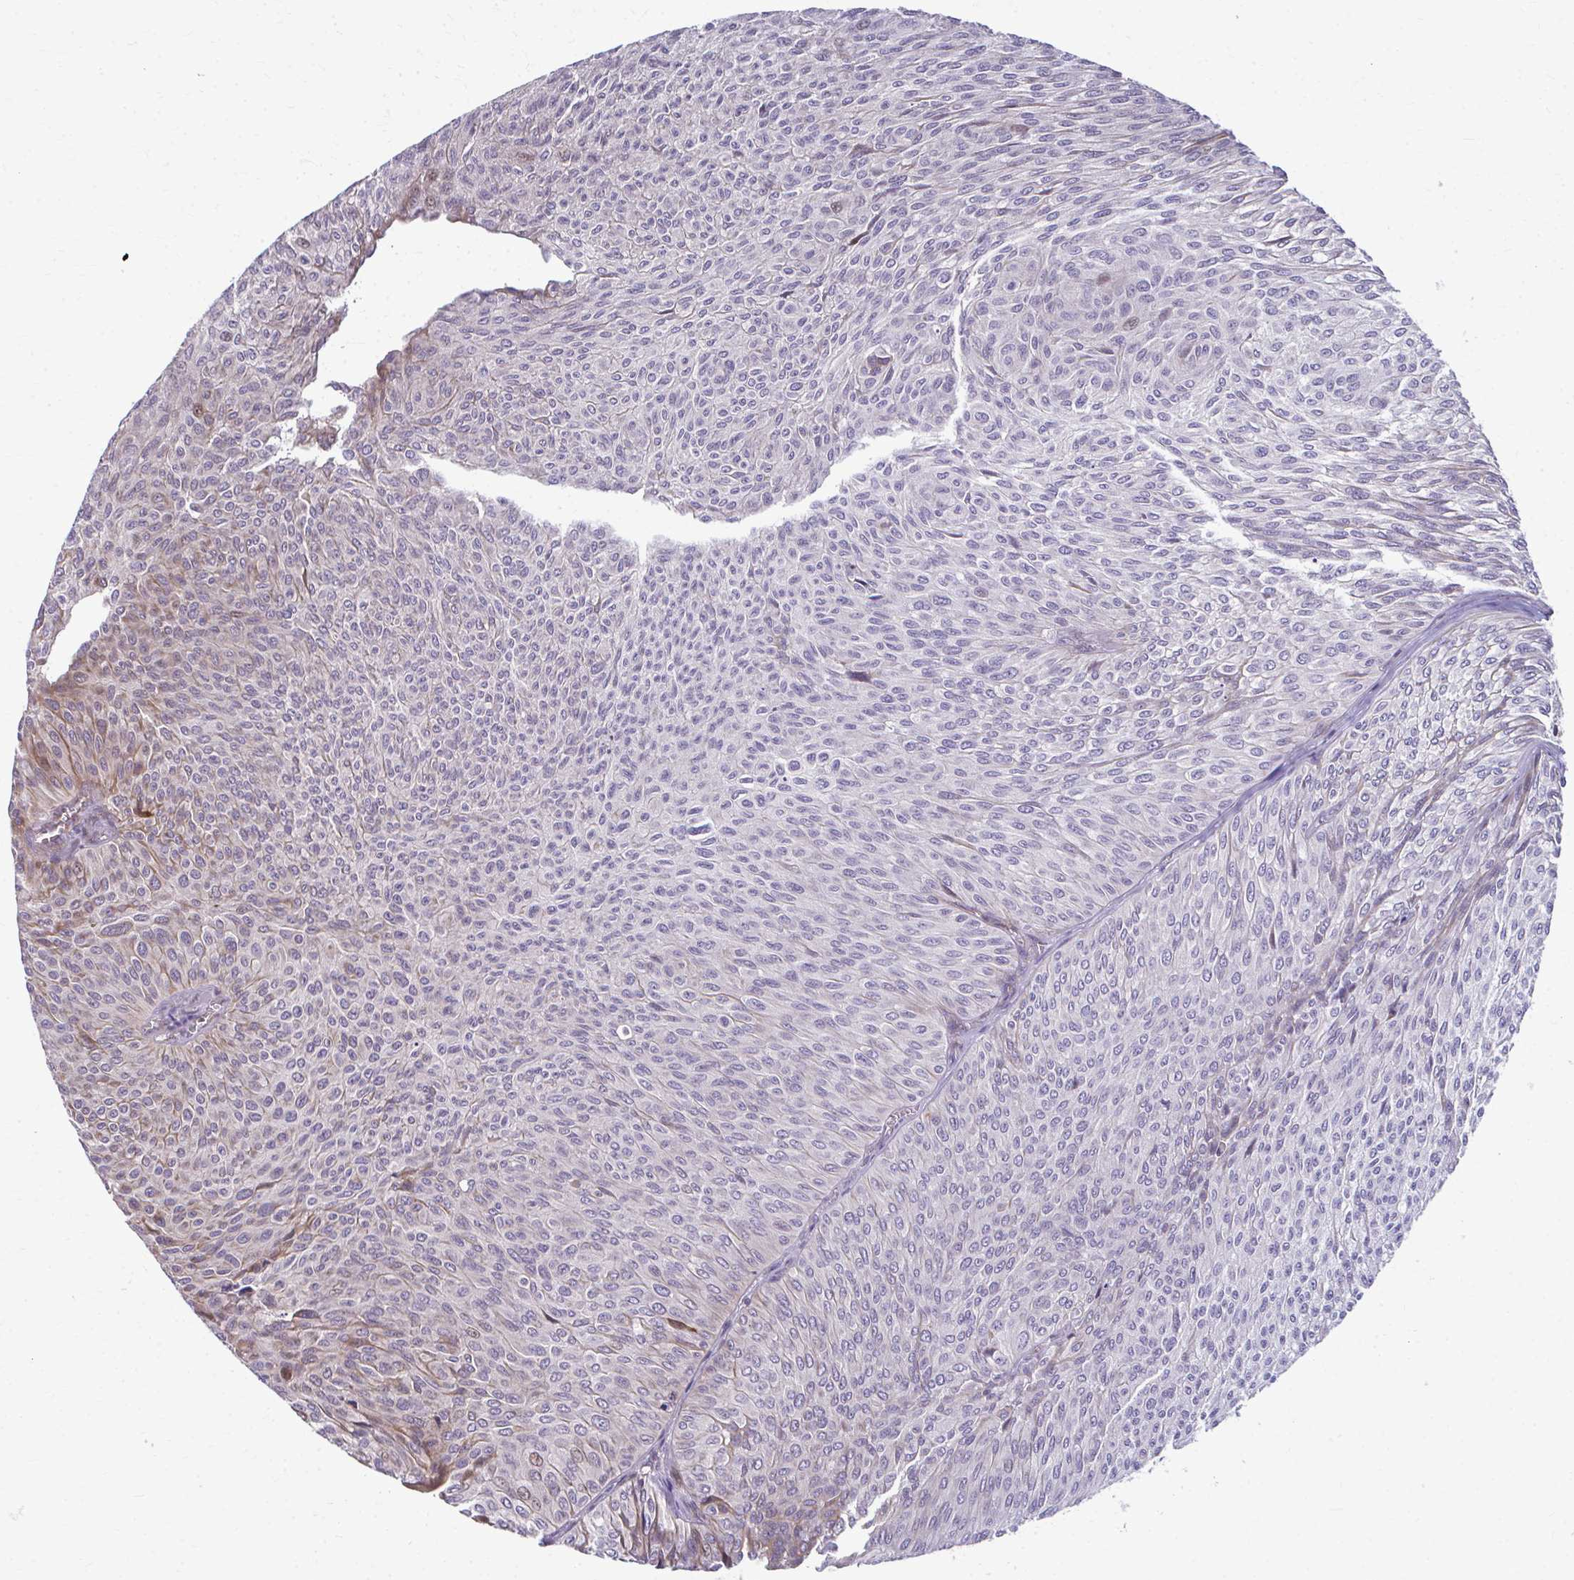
{"staining": {"intensity": "moderate", "quantity": "<25%", "location": "cytoplasmic/membranous"}, "tissue": "urothelial cancer", "cell_type": "Tumor cells", "image_type": "cancer", "snomed": [{"axis": "morphology", "description": "Urothelial carcinoma, Low grade"}, {"axis": "topography", "description": "Urinary bladder"}], "caption": "A photomicrograph showing moderate cytoplasmic/membranous staining in about <25% of tumor cells in urothelial carcinoma (low-grade), as visualized by brown immunohistochemical staining.", "gene": "MAF1", "patient": {"sex": "male", "age": 91}}